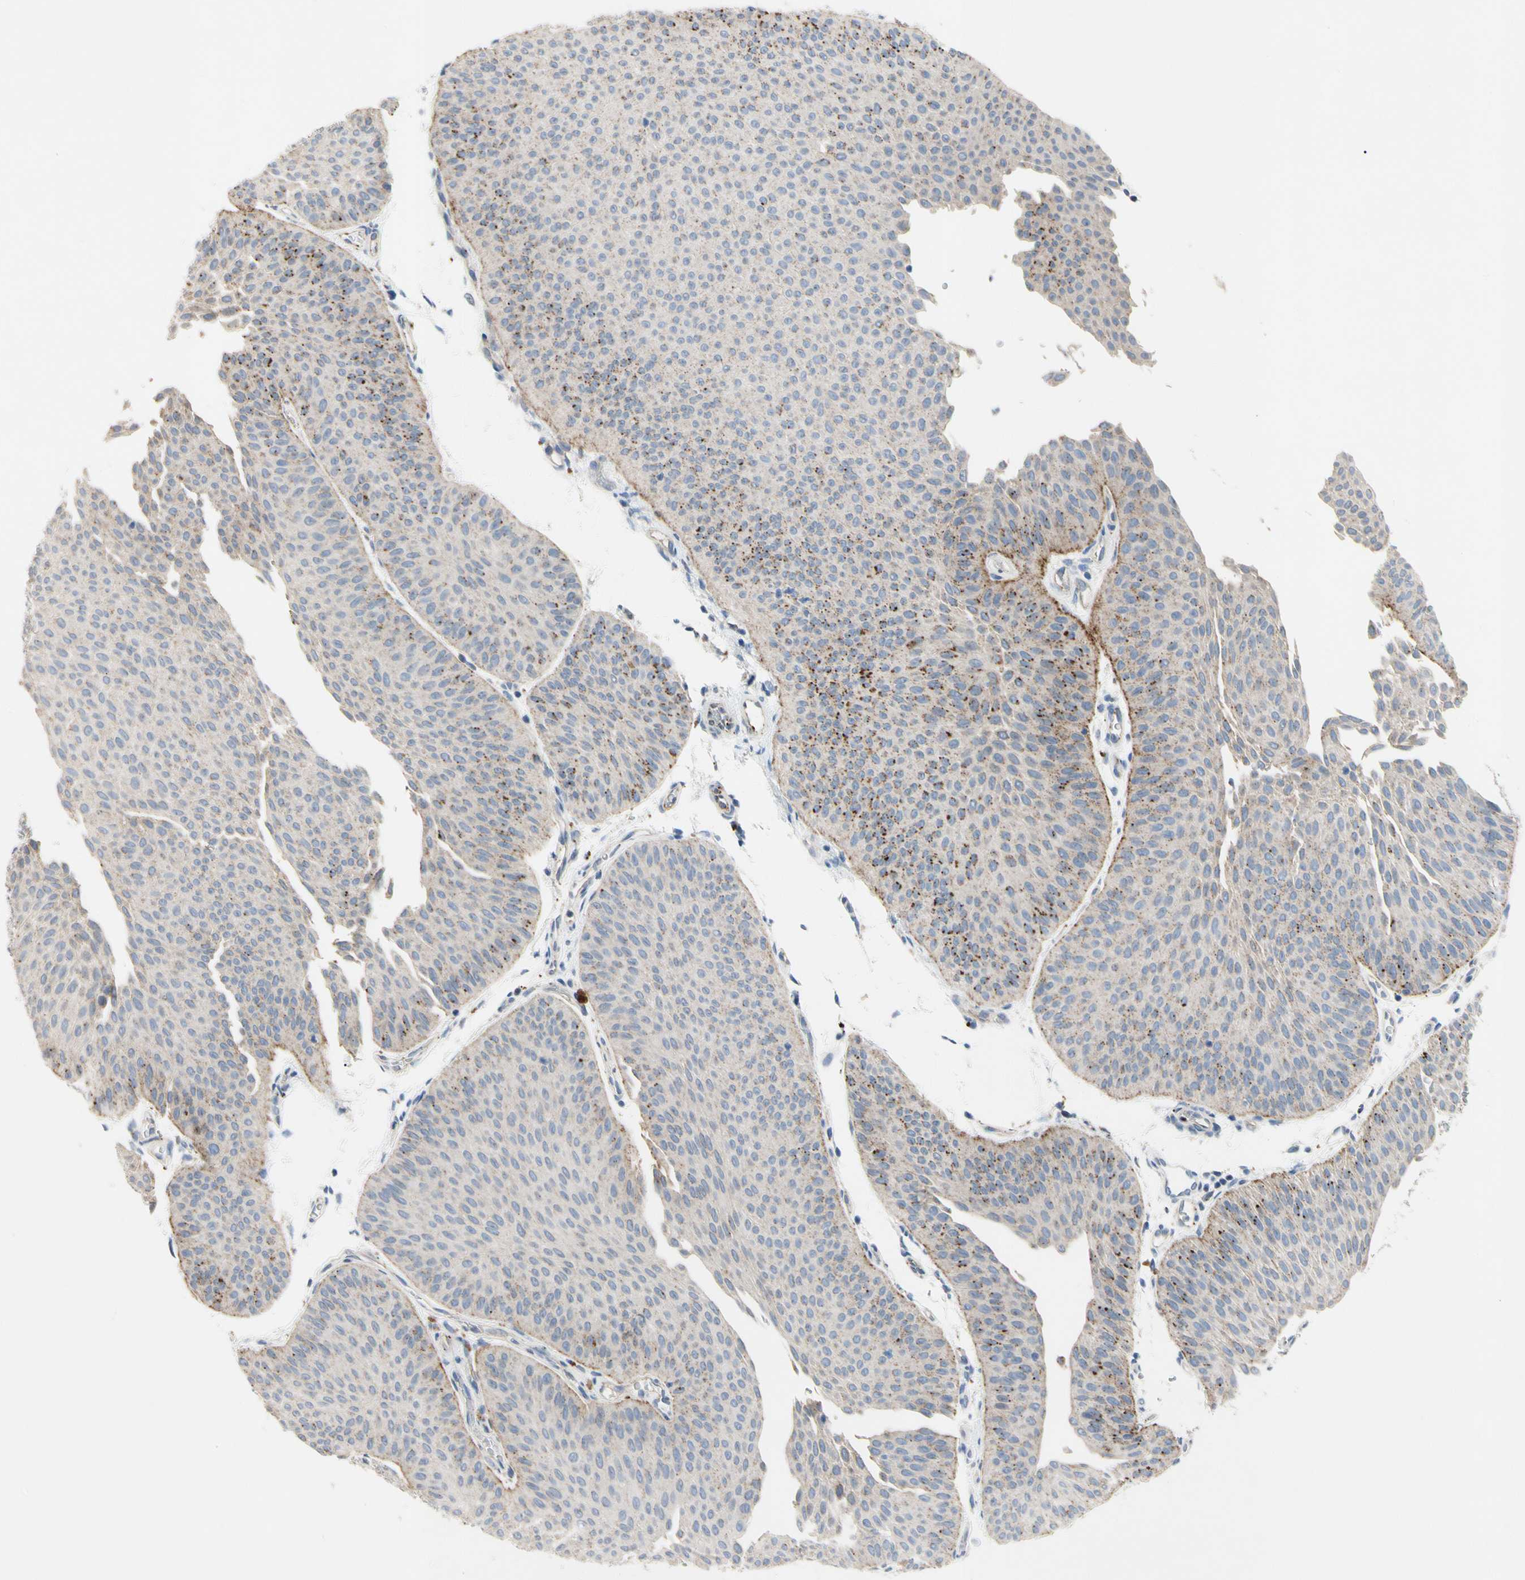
{"staining": {"intensity": "moderate", "quantity": "25%-75%", "location": "cytoplasmic/membranous"}, "tissue": "urothelial cancer", "cell_type": "Tumor cells", "image_type": "cancer", "snomed": [{"axis": "morphology", "description": "Urothelial carcinoma, Low grade"}, {"axis": "topography", "description": "Urinary bladder"}], "caption": "A brown stain highlights moderate cytoplasmic/membranous positivity of a protein in human urothelial carcinoma (low-grade) tumor cells.", "gene": "RETSAT", "patient": {"sex": "female", "age": 60}}